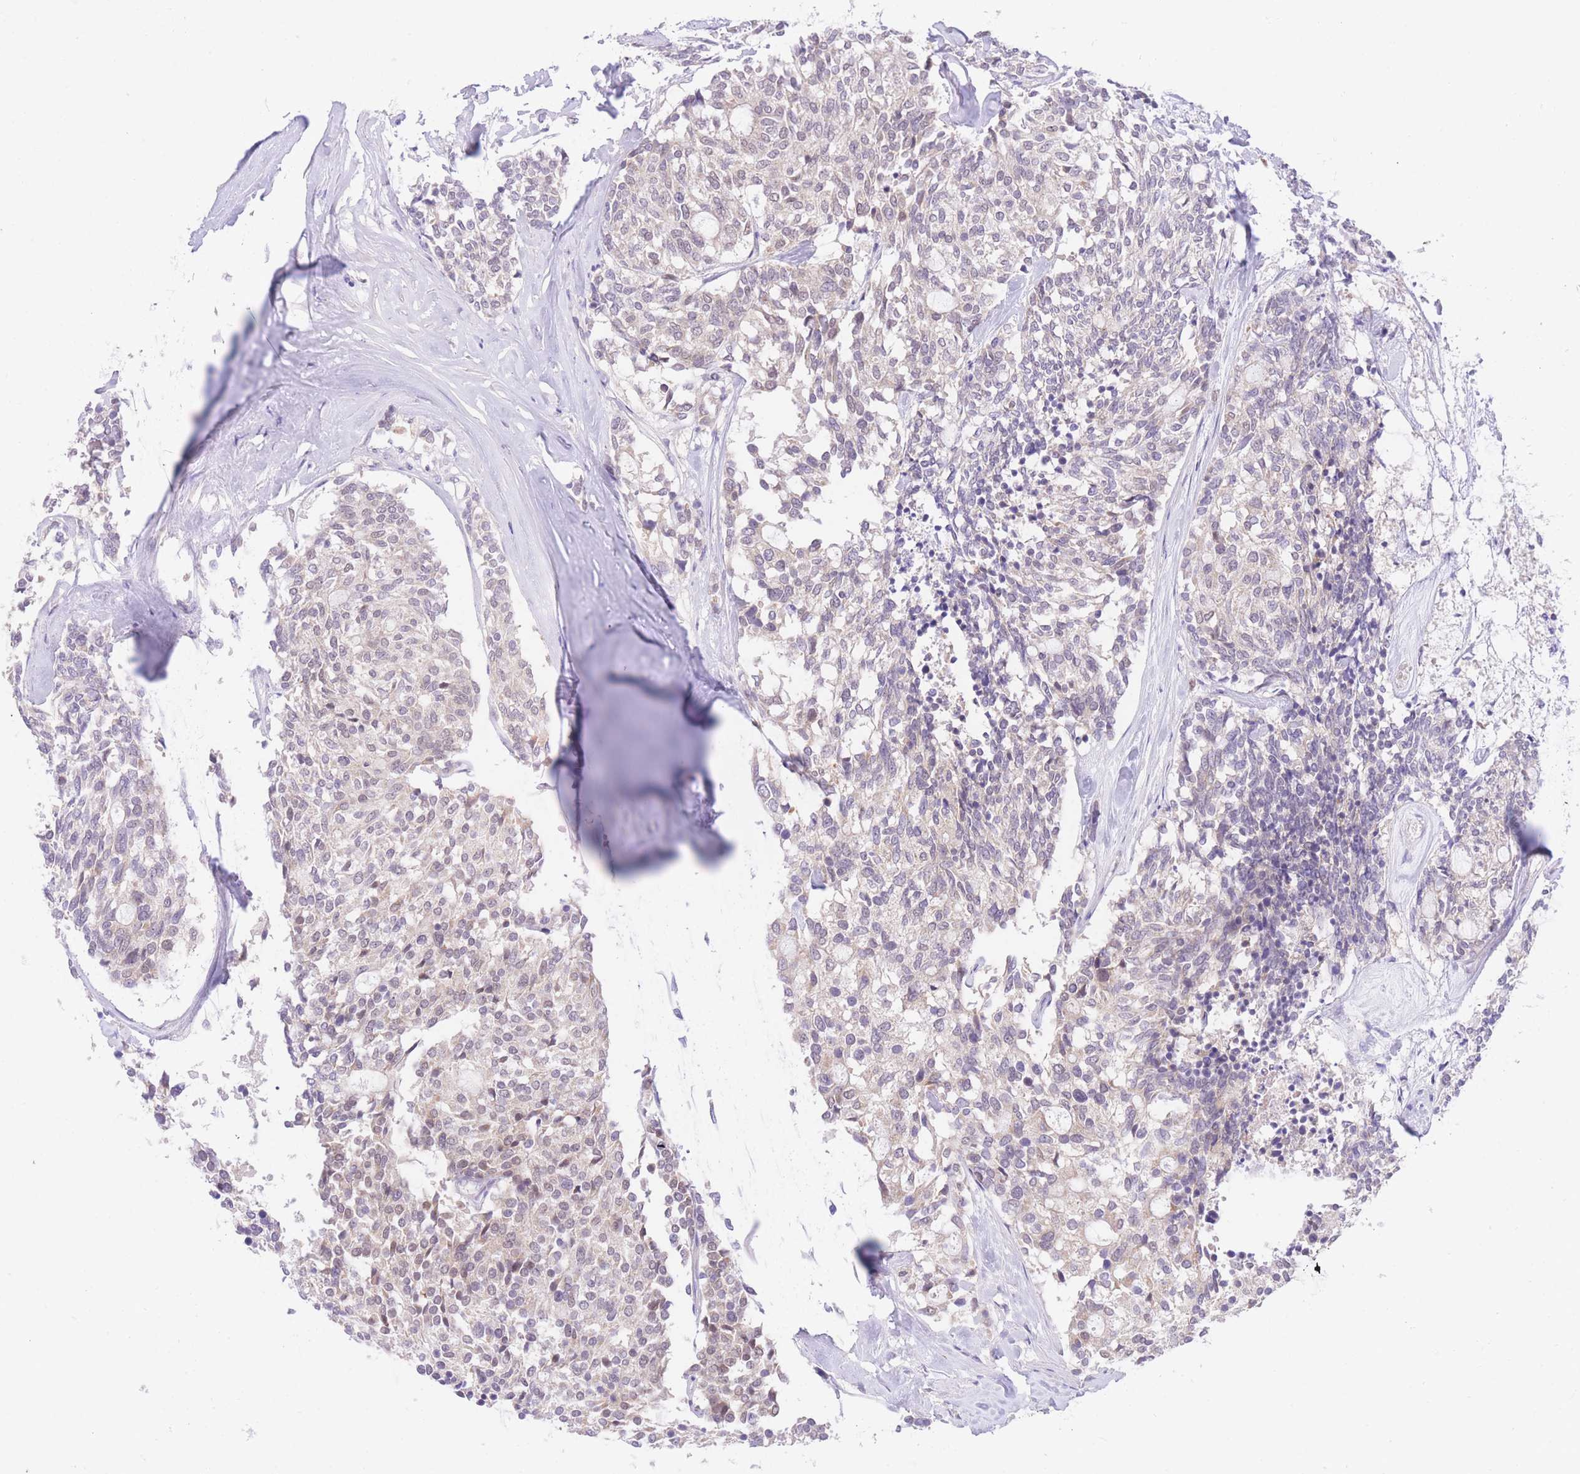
{"staining": {"intensity": "weak", "quantity": "25%-75%", "location": "nuclear"}, "tissue": "carcinoid", "cell_type": "Tumor cells", "image_type": "cancer", "snomed": [{"axis": "morphology", "description": "Carcinoid, malignant, NOS"}, {"axis": "topography", "description": "Pancreas"}], "caption": "About 25%-75% of tumor cells in malignant carcinoid display weak nuclear protein positivity as visualized by brown immunohistochemical staining.", "gene": "UBXN7", "patient": {"sex": "female", "age": 54}}